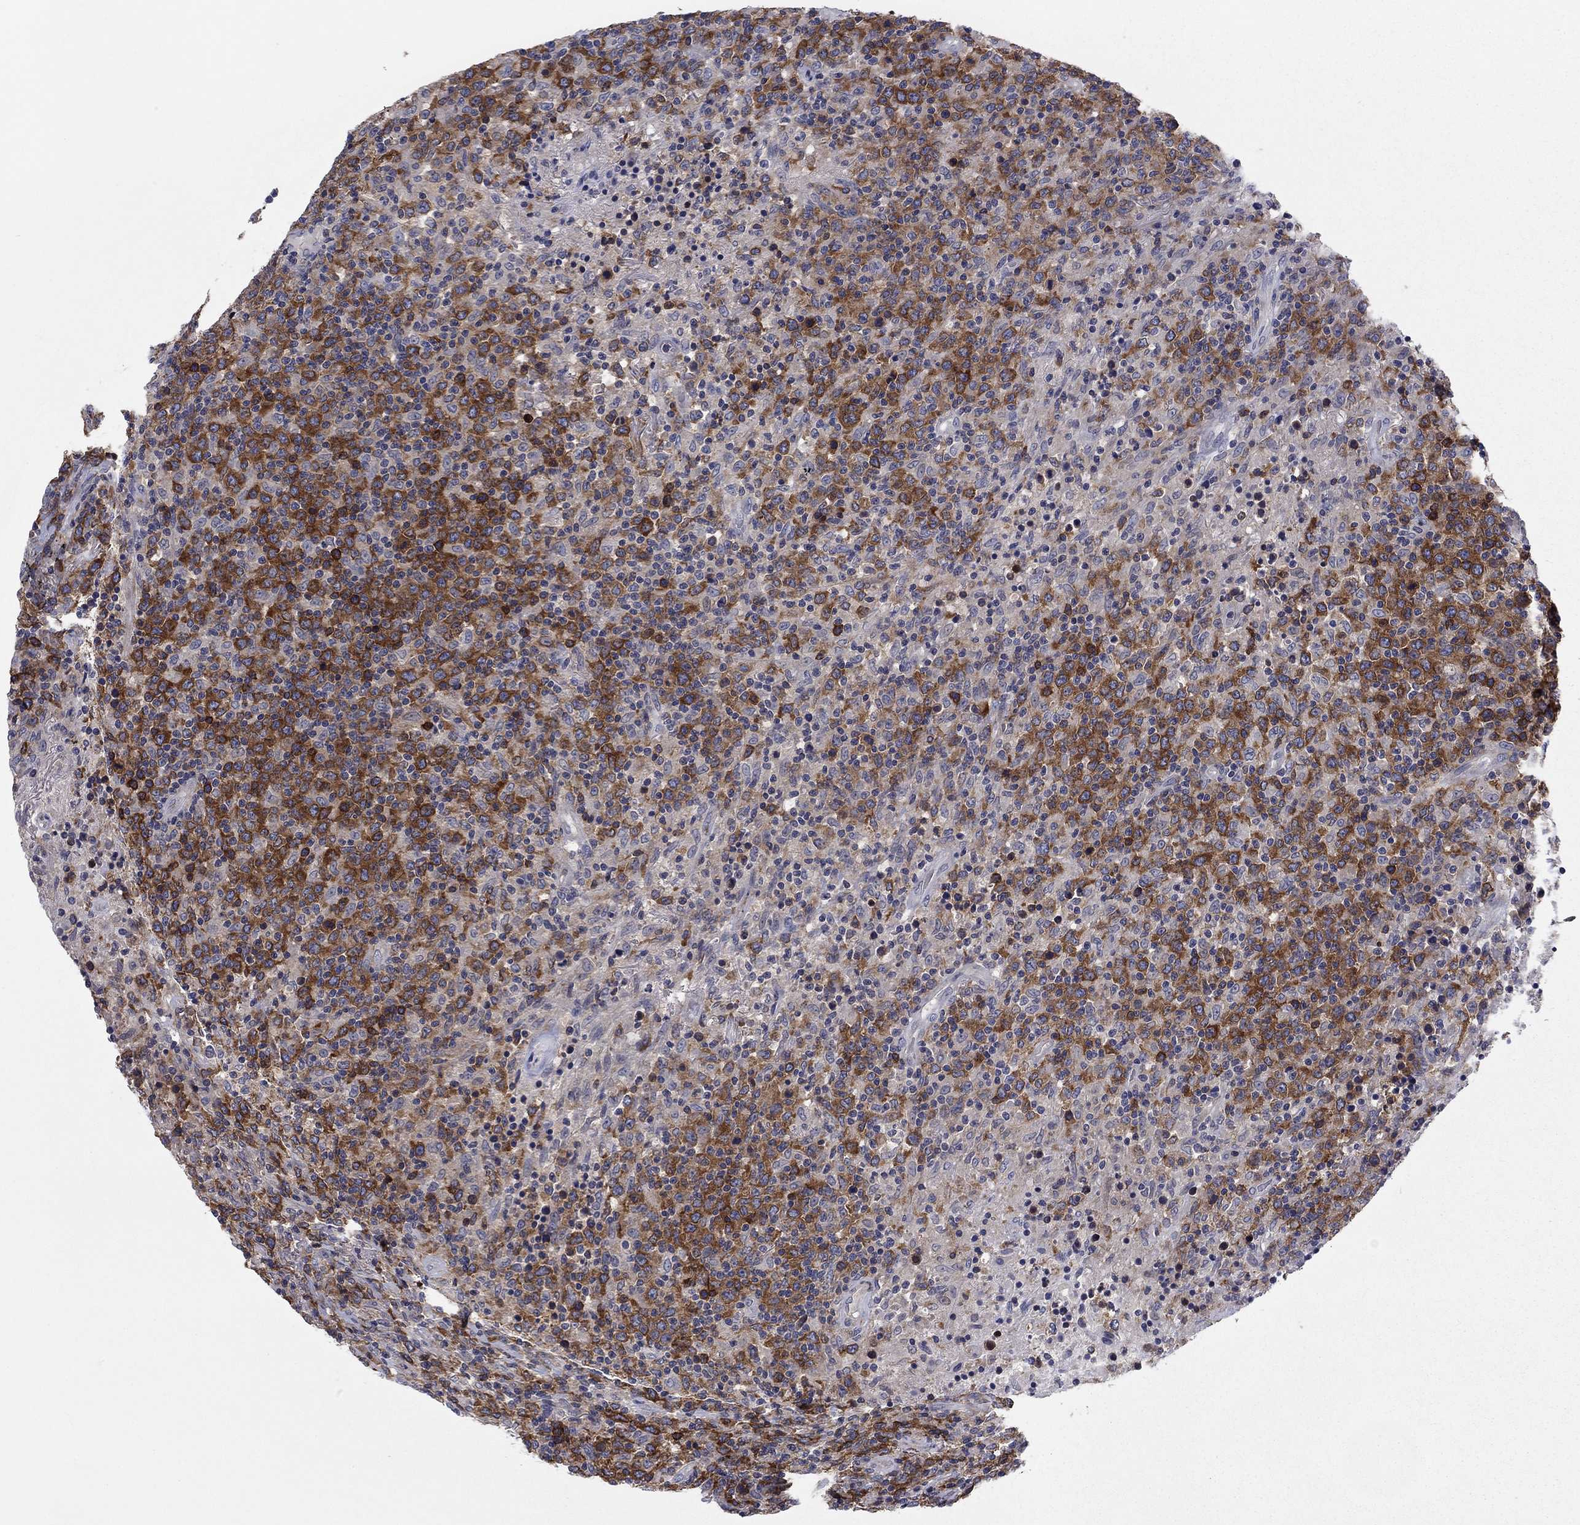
{"staining": {"intensity": "strong", "quantity": "25%-75%", "location": "cytoplasmic/membranous"}, "tissue": "lymphoma", "cell_type": "Tumor cells", "image_type": "cancer", "snomed": [{"axis": "morphology", "description": "Malignant lymphoma, non-Hodgkin's type, High grade"}, {"axis": "topography", "description": "Lung"}], "caption": "High-grade malignant lymphoma, non-Hodgkin's type stained with DAB (3,3'-diaminobenzidine) IHC exhibits high levels of strong cytoplasmic/membranous positivity in about 25%-75% of tumor cells.", "gene": "KIF15", "patient": {"sex": "male", "age": 79}}